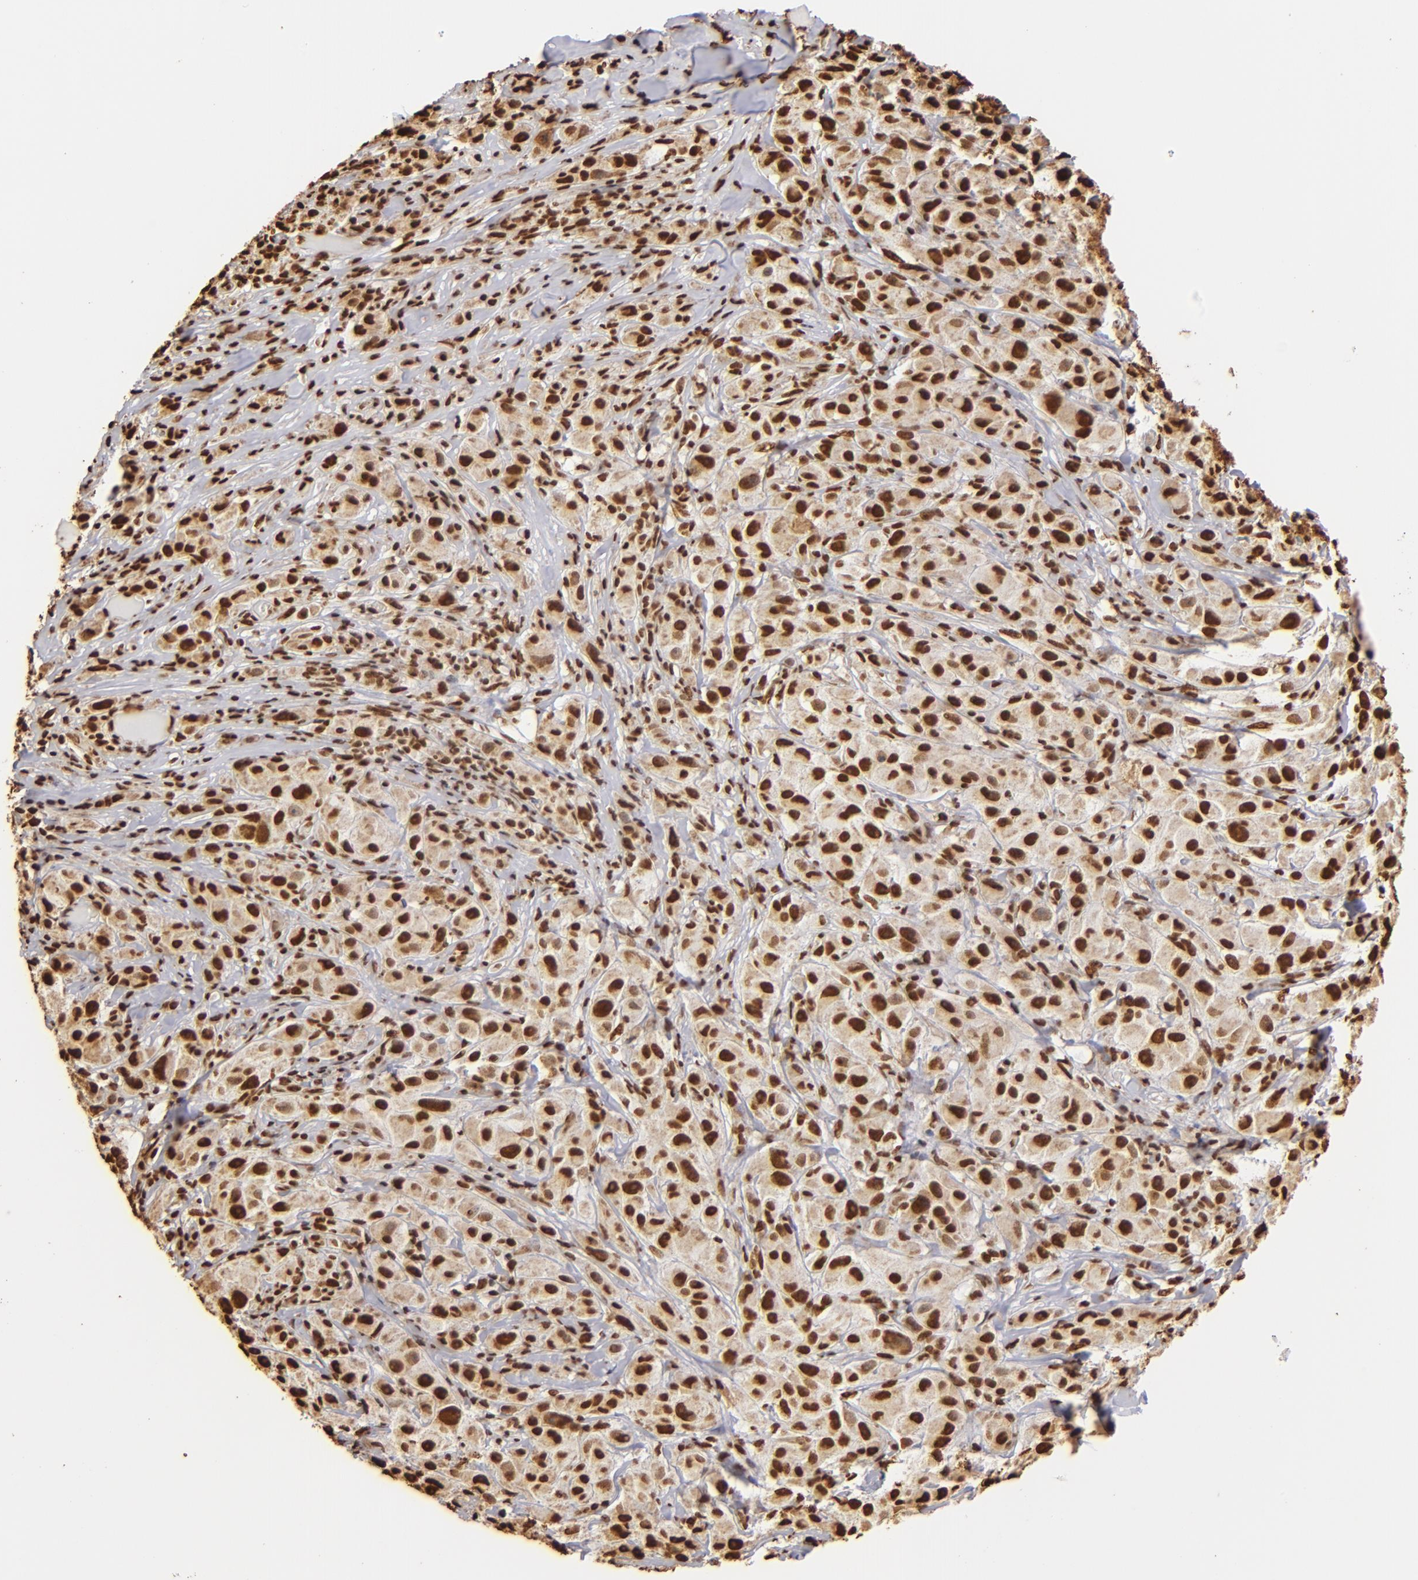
{"staining": {"intensity": "strong", "quantity": ">75%", "location": "nuclear"}, "tissue": "melanoma", "cell_type": "Tumor cells", "image_type": "cancer", "snomed": [{"axis": "morphology", "description": "Malignant melanoma, NOS"}, {"axis": "topography", "description": "Skin"}], "caption": "Strong nuclear protein positivity is present in about >75% of tumor cells in melanoma.", "gene": "ILF3", "patient": {"sex": "male", "age": 56}}